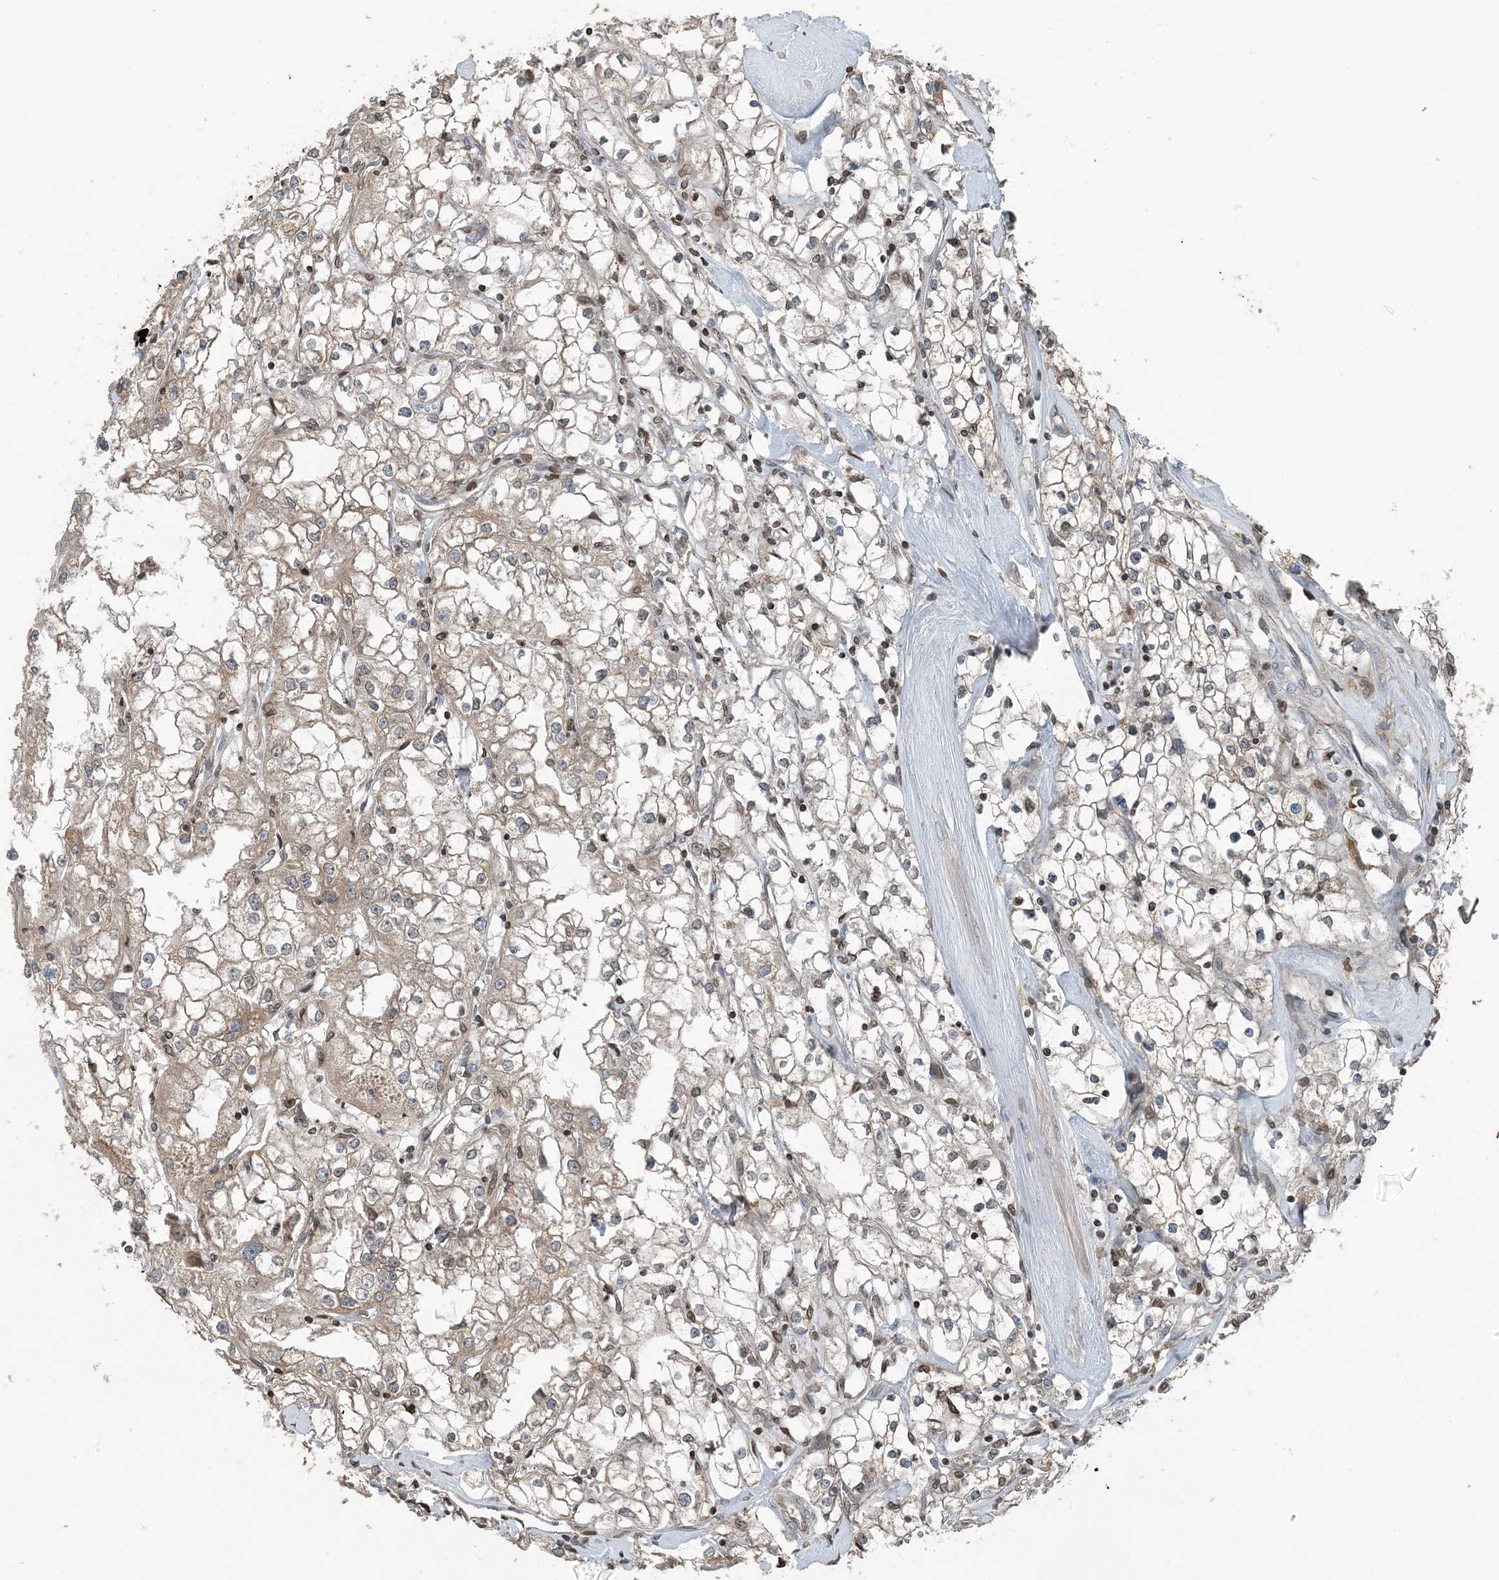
{"staining": {"intensity": "weak", "quantity": "25%-75%", "location": "cytoplasmic/membranous,nuclear"}, "tissue": "renal cancer", "cell_type": "Tumor cells", "image_type": "cancer", "snomed": [{"axis": "morphology", "description": "Adenocarcinoma, NOS"}, {"axis": "topography", "description": "Kidney"}], "caption": "Renal adenocarcinoma was stained to show a protein in brown. There is low levels of weak cytoplasmic/membranous and nuclear staining in approximately 25%-75% of tumor cells. (DAB (3,3'-diaminobenzidine) = brown stain, brightfield microscopy at high magnification).", "gene": "ZFAND2B", "patient": {"sex": "male", "age": 56}}